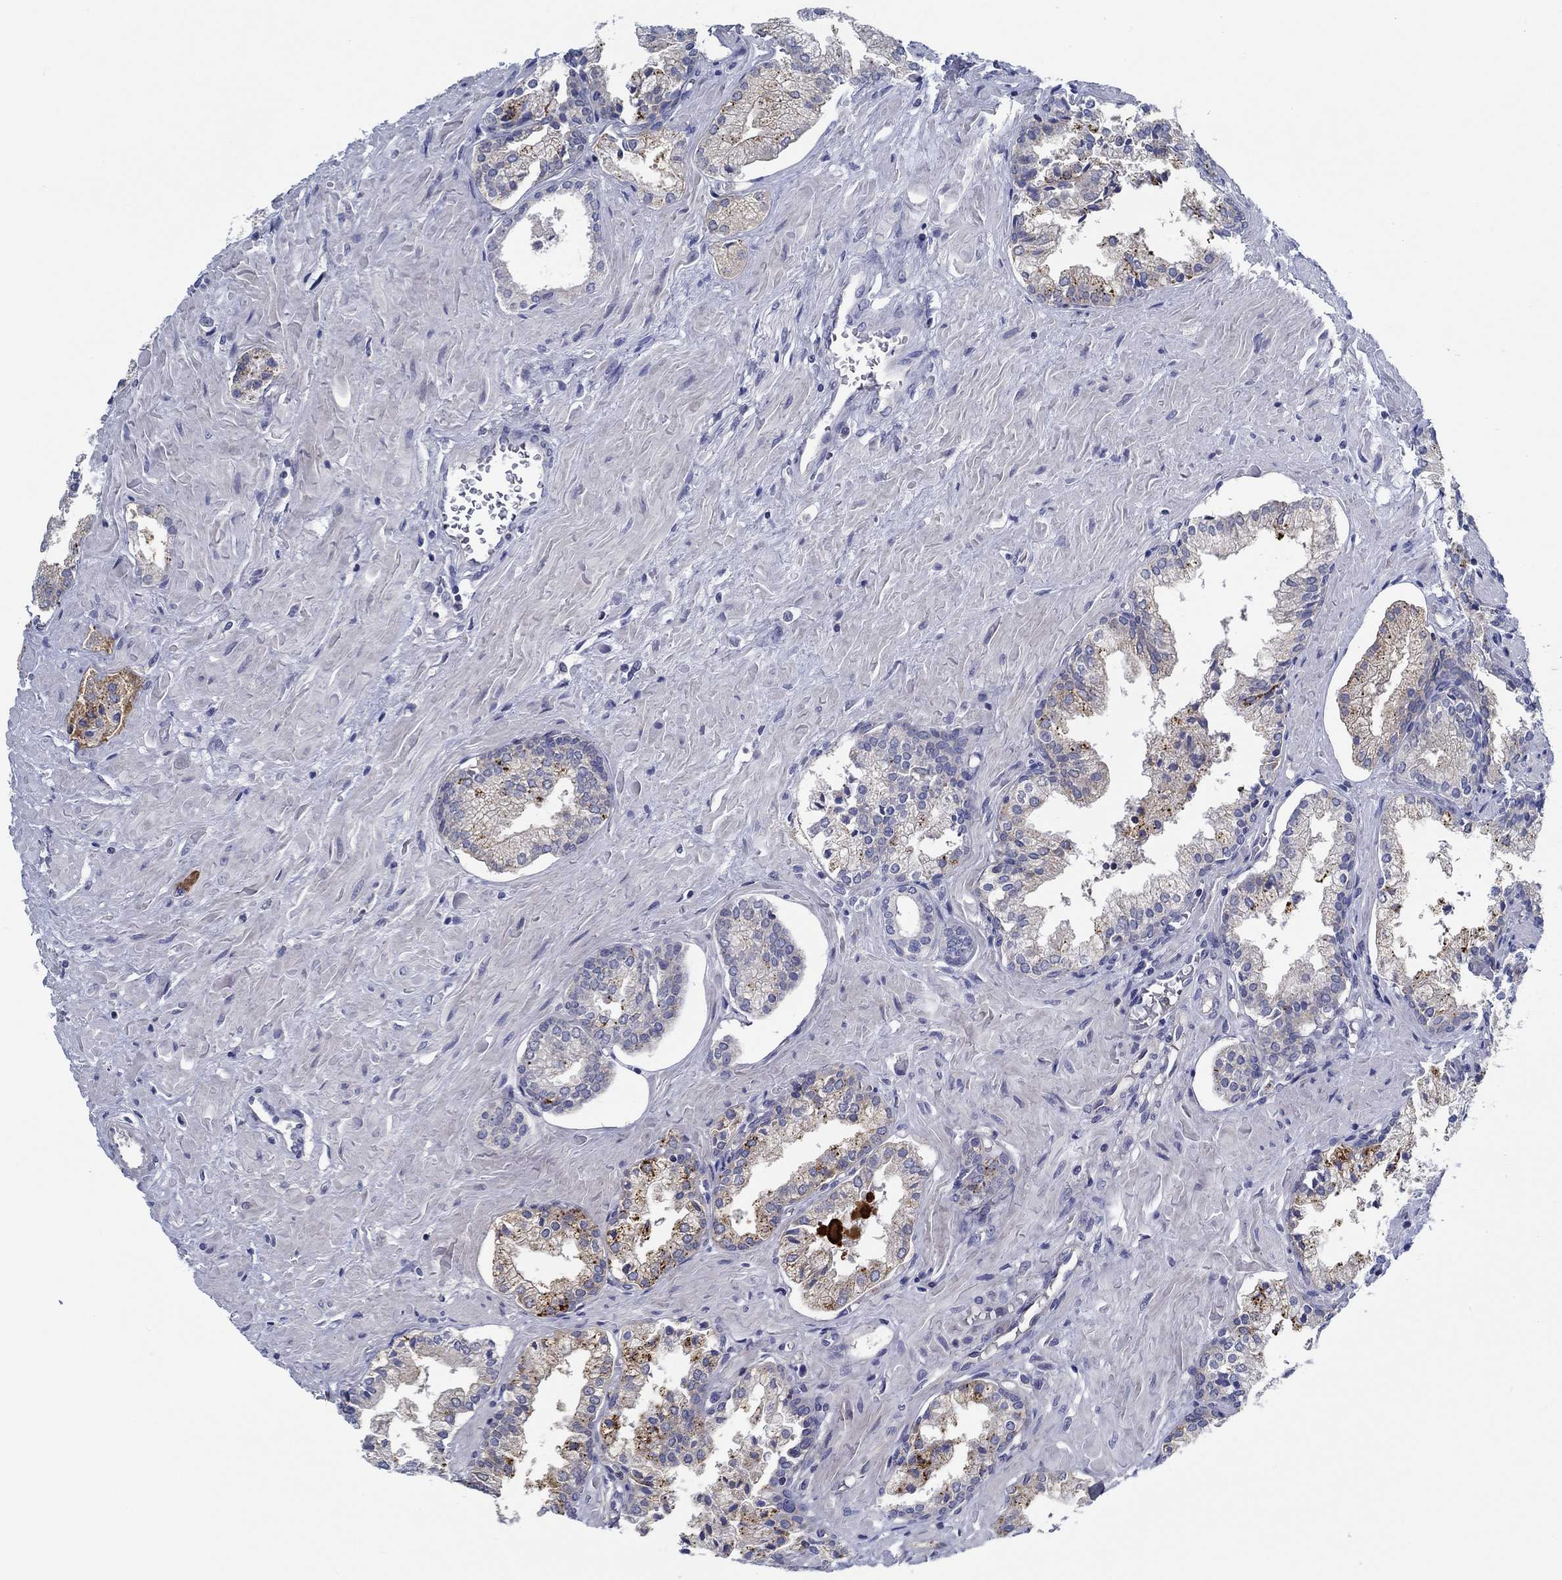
{"staining": {"intensity": "moderate", "quantity": "<25%", "location": "cytoplasmic/membranous"}, "tissue": "prostate cancer", "cell_type": "Tumor cells", "image_type": "cancer", "snomed": [{"axis": "morphology", "description": "Adenocarcinoma, NOS"}, {"axis": "topography", "description": "Prostate and seminal vesicle, NOS"}, {"axis": "topography", "description": "Prostate"}], "caption": "Protein analysis of prostate adenocarcinoma tissue shows moderate cytoplasmic/membranous staining in about <25% of tumor cells.", "gene": "CFAP61", "patient": {"sex": "male", "age": 44}}